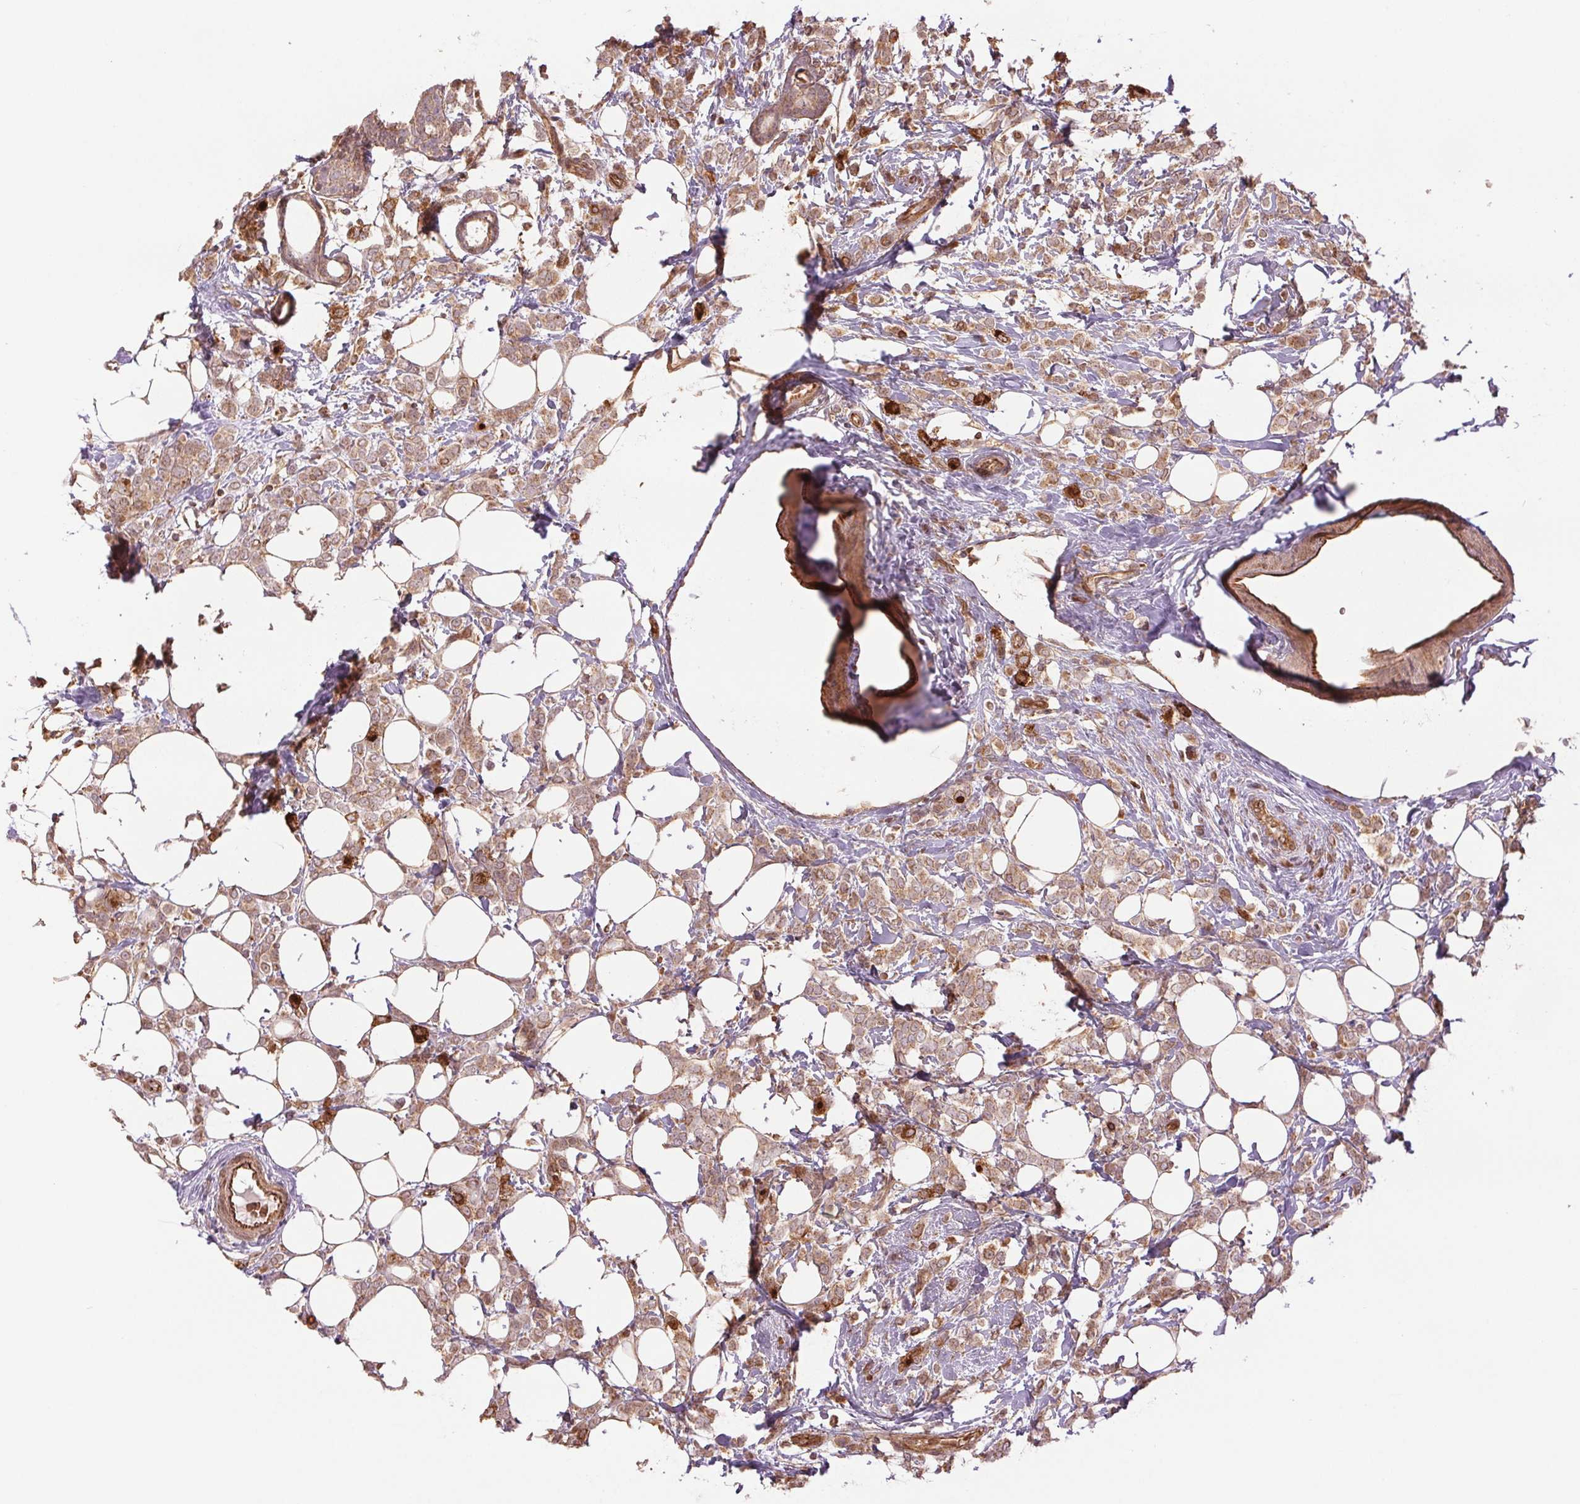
{"staining": {"intensity": "moderate", "quantity": ">75%", "location": "cytoplasmic/membranous"}, "tissue": "breast cancer", "cell_type": "Tumor cells", "image_type": "cancer", "snomed": [{"axis": "morphology", "description": "Lobular carcinoma"}, {"axis": "topography", "description": "Breast"}], "caption": "IHC image of breast cancer (lobular carcinoma) stained for a protein (brown), which reveals medium levels of moderate cytoplasmic/membranous staining in approximately >75% of tumor cells.", "gene": "STARD7", "patient": {"sex": "female", "age": 49}}